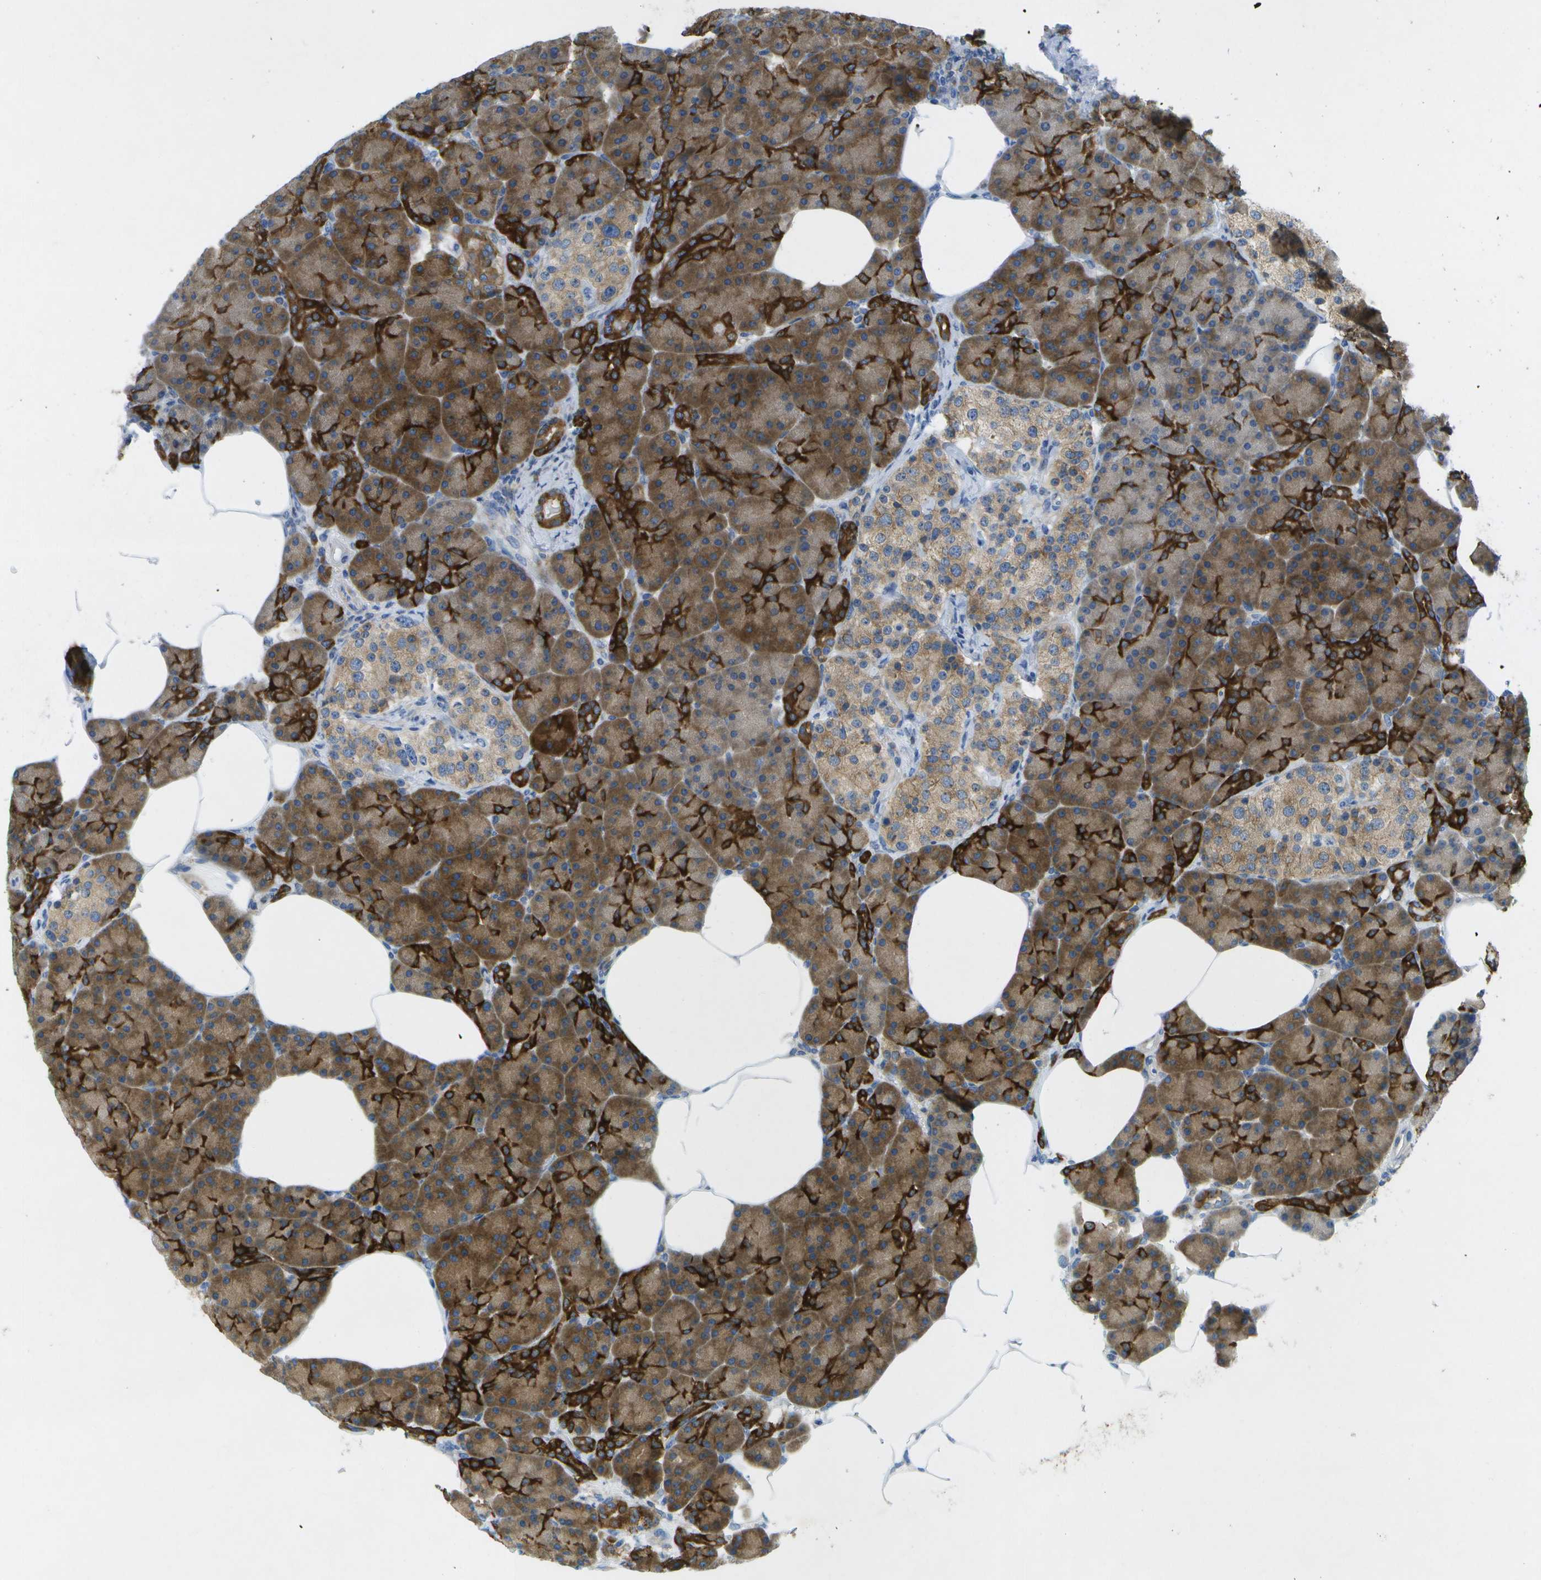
{"staining": {"intensity": "strong", "quantity": ">75%", "location": "cytoplasmic/membranous"}, "tissue": "pancreas", "cell_type": "Exocrine glandular cells", "image_type": "normal", "snomed": [{"axis": "morphology", "description": "Normal tissue, NOS"}, {"axis": "topography", "description": "Pancreas"}], "caption": "IHC of unremarkable human pancreas exhibits high levels of strong cytoplasmic/membranous positivity in approximately >75% of exocrine glandular cells. Immunohistochemistry (ihc) stains the protein in brown and the nuclei are stained blue.", "gene": "WNK2", "patient": {"sex": "female", "age": 70}}